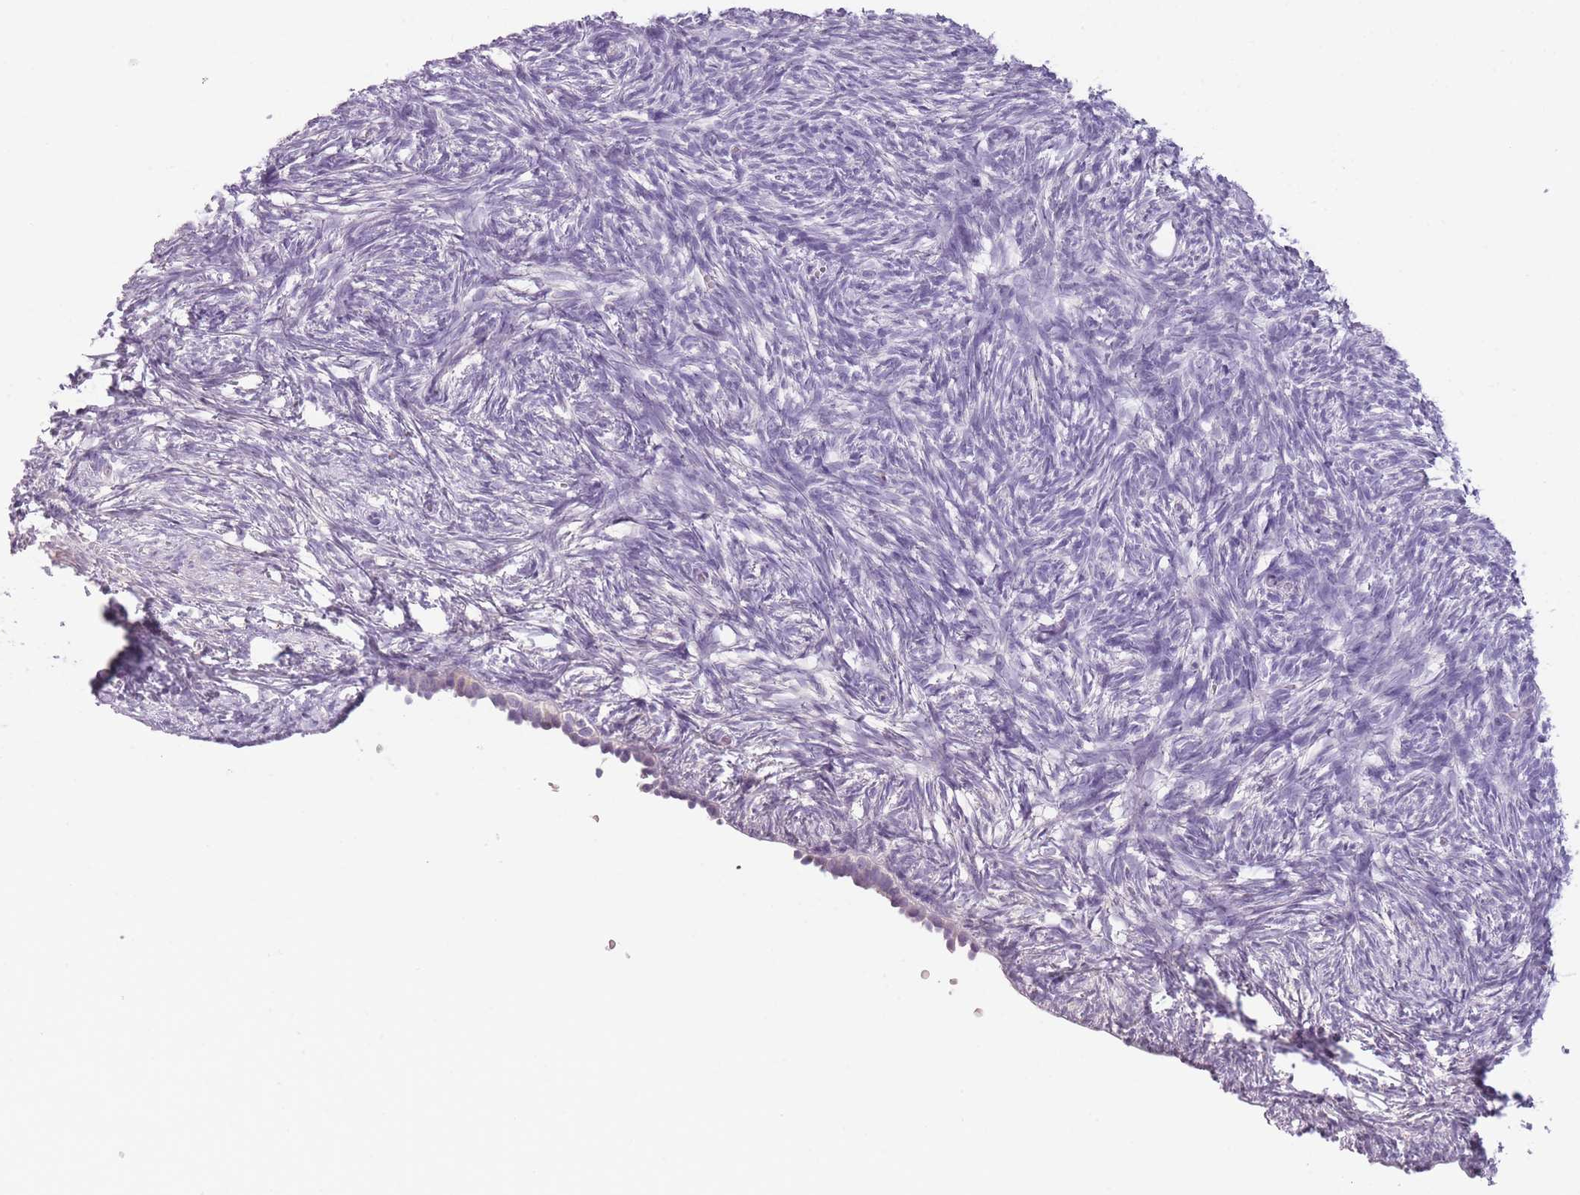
{"staining": {"intensity": "negative", "quantity": "none", "location": "none"}, "tissue": "ovary", "cell_type": "Follicle cells", "image_type": "normal", "snomed": [{"axis": "morphology", "description": "Normal tissue, NOS"}, {"axis": "topography", "description": "Ovary"}], "caption": "Immunohistochemical staining of normal human ovary reveals no significant positivity in follicle cells.", "gene": "TMEM236", "patient": {"sex": "female", "age": 51}}